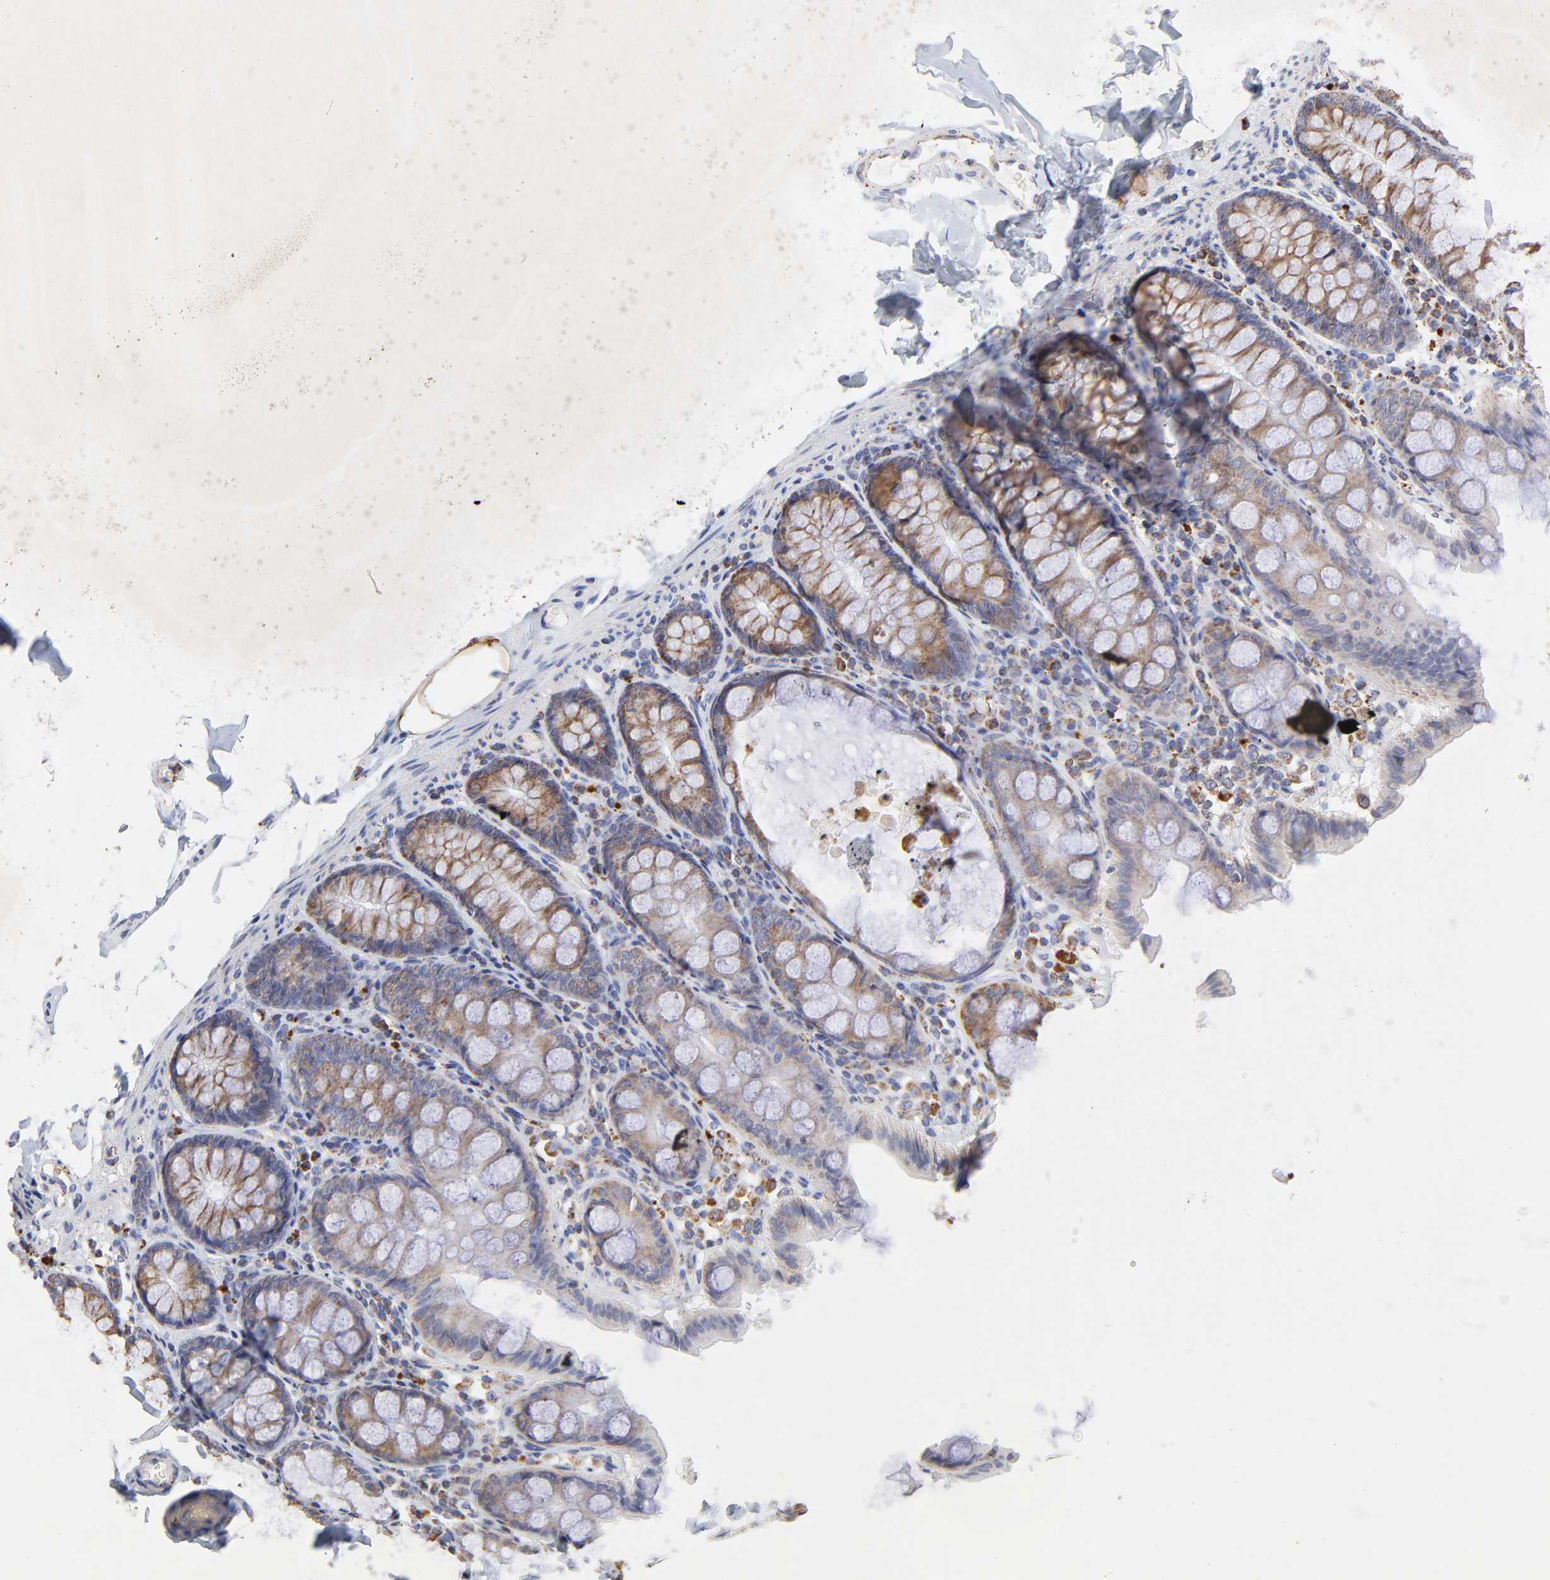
{"staining": {"intensity": "weak", "quantity": "25%-75%", "location": "cytoplasmic/membranous"}, "tissue": "colon", "cell_type": "Endothelial cells", "image_type": "normal", "snomed": [{"axis": "morphology", "description": "Normal tissue, NOS"}, {"axis": "topography", "description": "Colon"}], "caption": "High-power microscopy captured an immunohistochemistry (IHC) photomicrograph of benign colon, revealing weak cytoplasmic/membranous expression in approximately 25%-75% of endothelial cells. (Brightfield microscopy of DAB IHC at high magnification).", "gene": "SSBP1", "patient": {"sex": "female", "age": 61}}